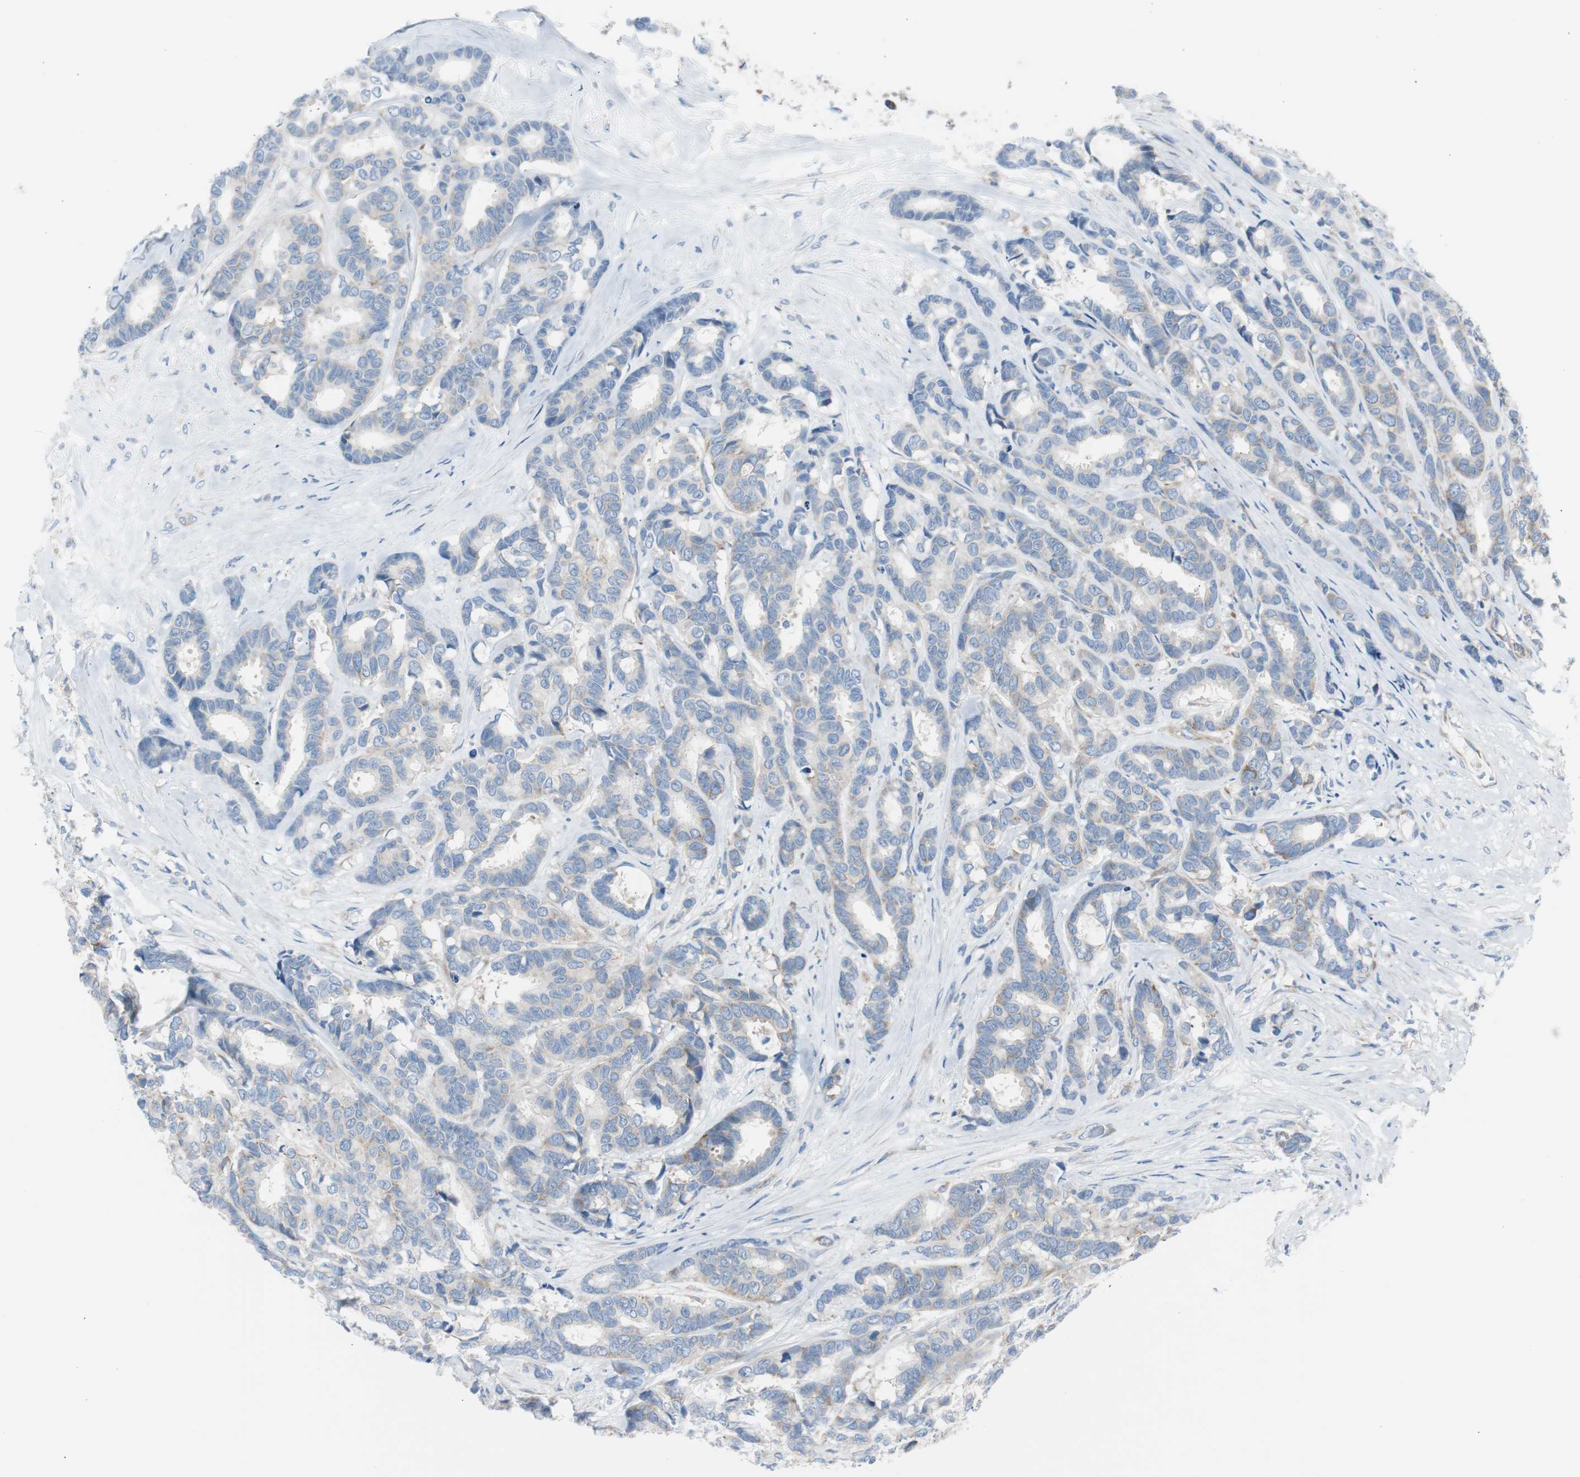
{"staining": {"intensity": "weak", "quantity": "25%-75%", "location": "cytoplasmic/membranous"}, "tissue": "breast cancer", "cell_type": "Tumor cells", "image_type": "cancer", "snomed": [{"axis": "morphology", "description": "Duct carcinoma"}, {"axis": "topography", "description": "Breast"}], "caption": "DAB immunohistochemical staining of human breast invasive ductal carcinoma displays weak cytoplasmic/membranous protein expression in about 25%-75% of tumor cells. The staining was performed using DAB to visualize the protein expression in brown, while the nuclei were stained in blue with hematoxylin (Magnification: 20x).", "gene": "RPS12", "patient": {"sex": "female", "age": 87}}